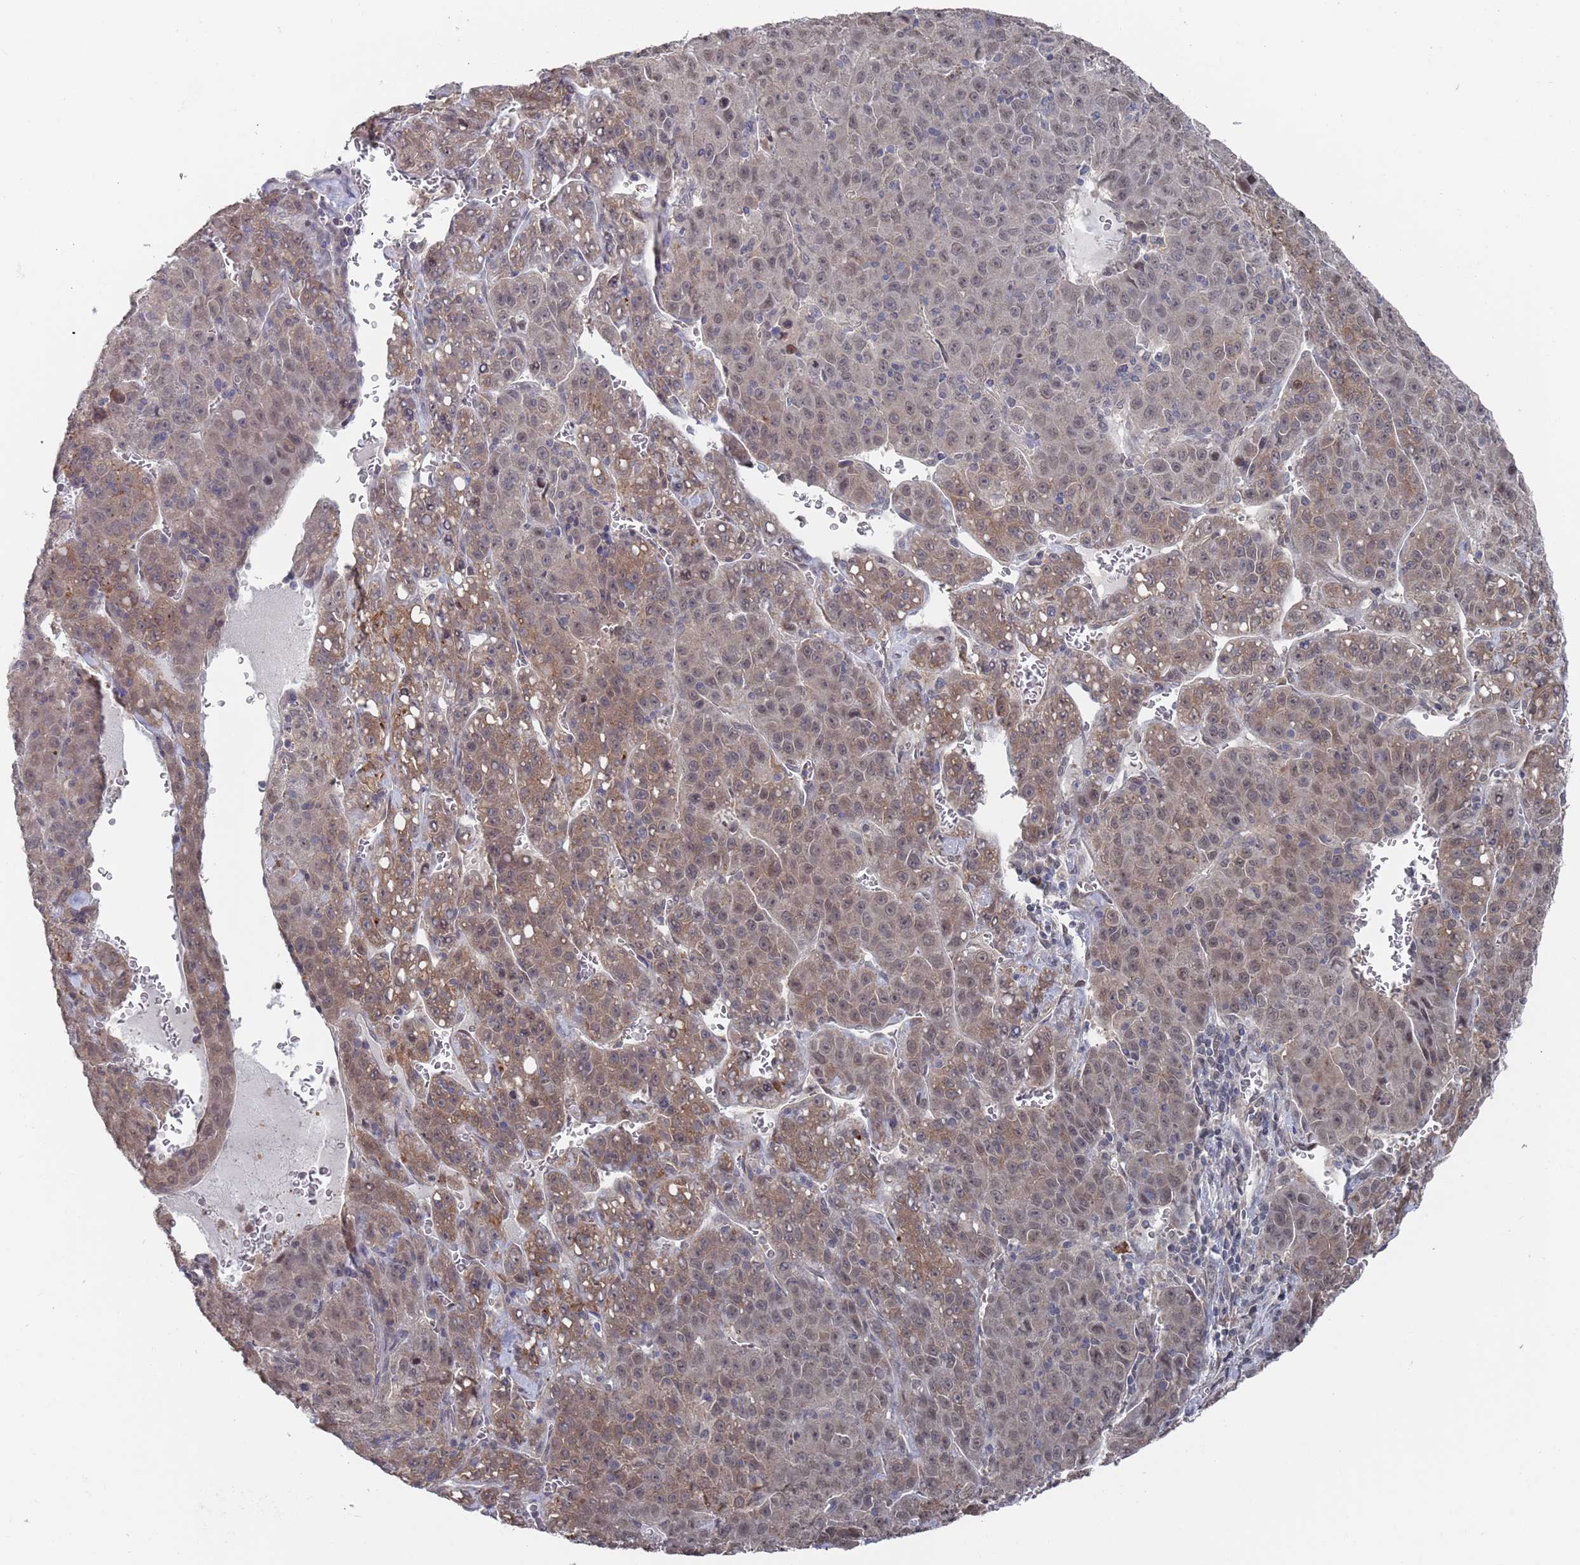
{"staining": {"intensity": "moderate", "quantity": "<25%", "location": "cytoplasmic/membranous,nuclear"}, "tissue": "liver cancer", "cell_type": "Tumor cells", "image_type": "cancer", "snomed": [{"axis": "morphology", "description": "Carcinoma, Hepatocellular, NOS"}, {"axis": "topography", "description": "Liver"}], "caption": "Immunohistochemical staining of hepatocellular carcinoma (liver) exhibits moderate cytoplasmic/membranous and nuclear protein positivity in about <25% of tumor cells. The staining was performed using DAB (3,3'-diaminobenzidine), with brown indicating positive protein expression. Nuclei are stained blue with hematoxylin.", "gene": "DGKD", "patient": {"sex": "female", "age": 53}}